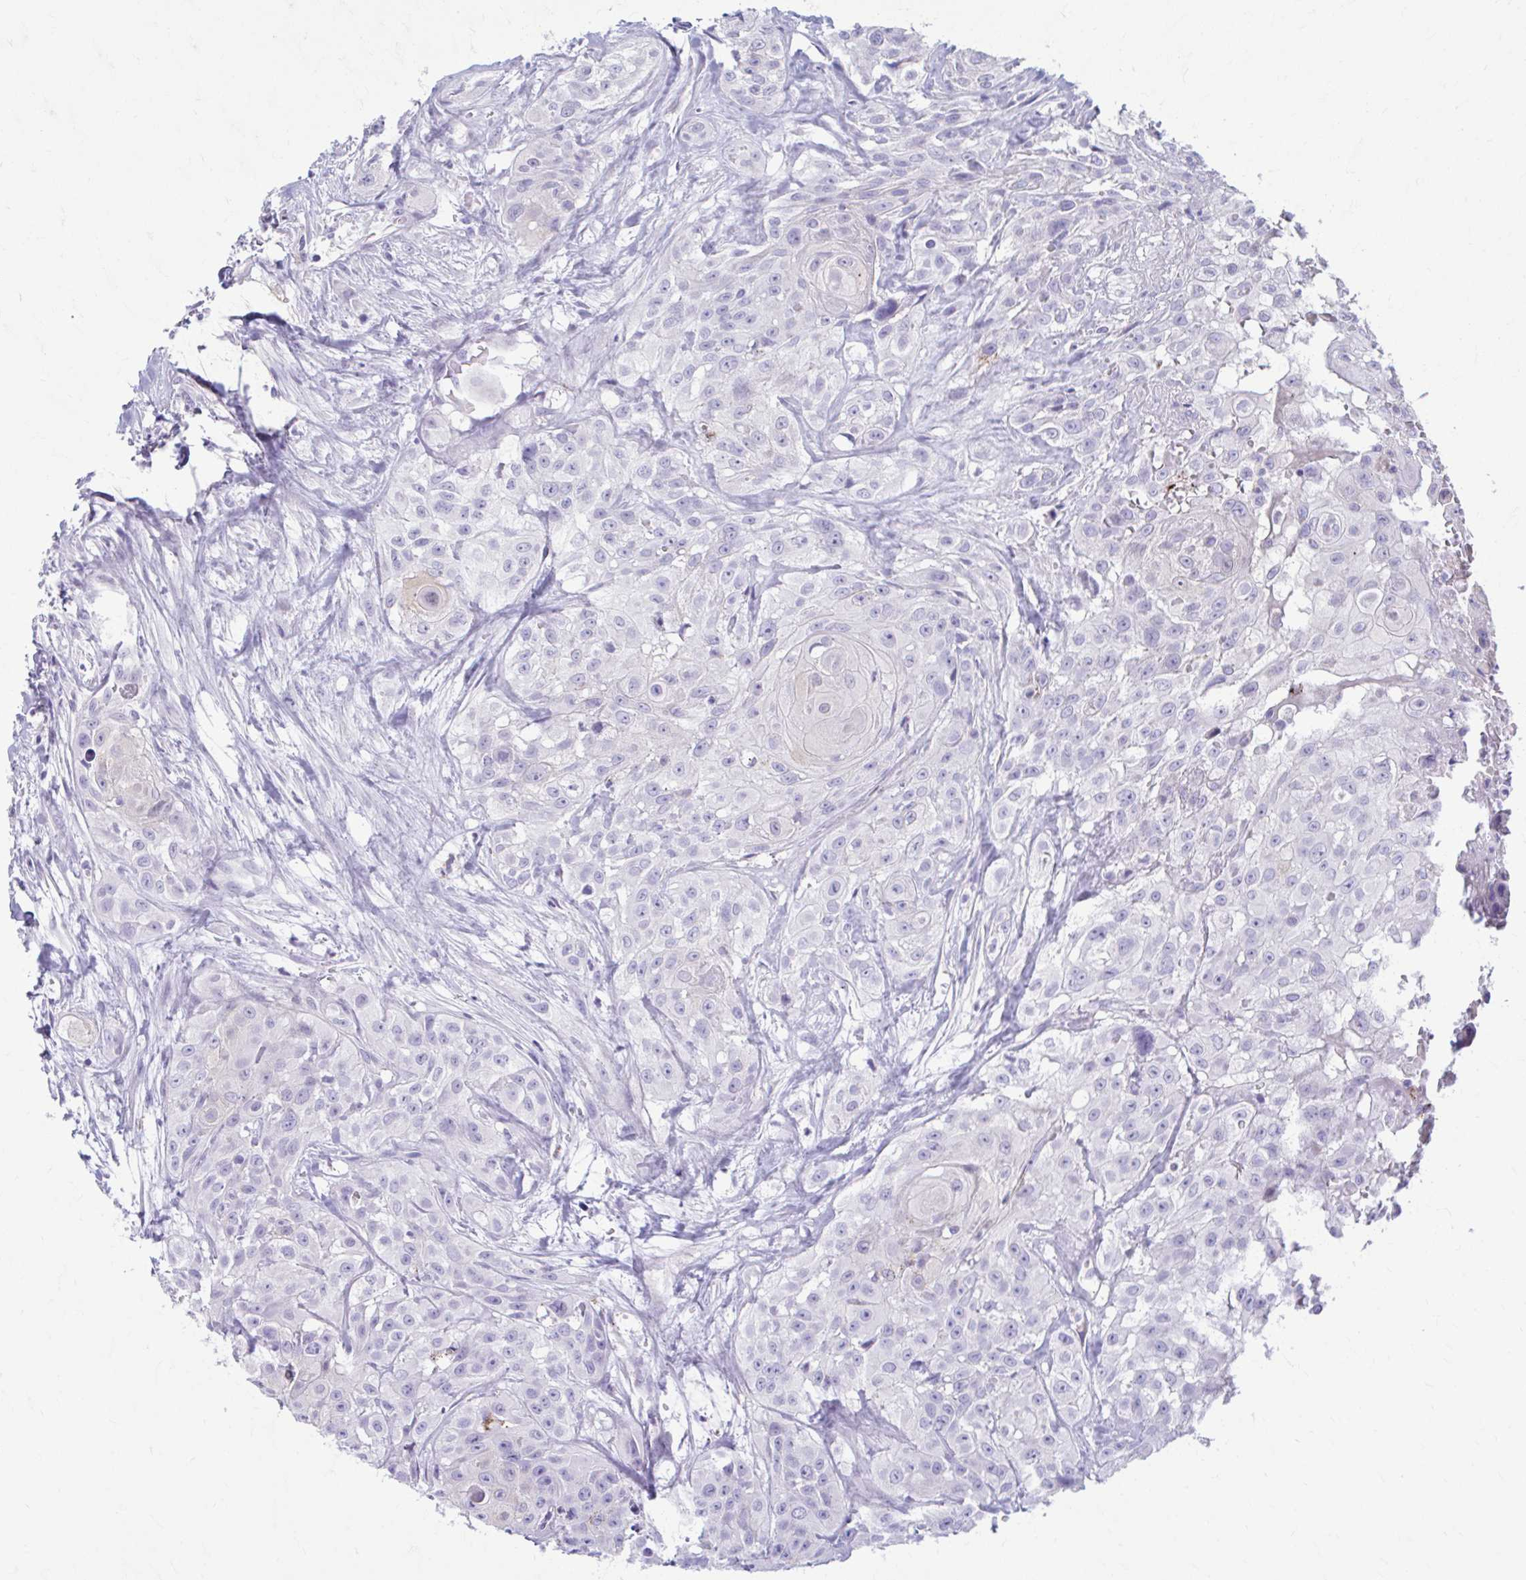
{"staining": {"intensity": "negative", "quantity": "none", "location": "none"}, "tissue": "head and neck cancer", "cell_type": "Tumor cells", "image_type": "cancer", "snomed": [{"axis": "morphology", "description": "Squamous cell carcinoma, NOS"}, {"axis": "topography", "description": "Head-Neck"}], "caption": "Immunohistochemistry of head and neck squamous cell carcinoma demonstrates no positivity in tumor cells. Nuclei are stained in blue.", "gene": "C12orf71", "patient": {"sex": "male", "age": 83}}